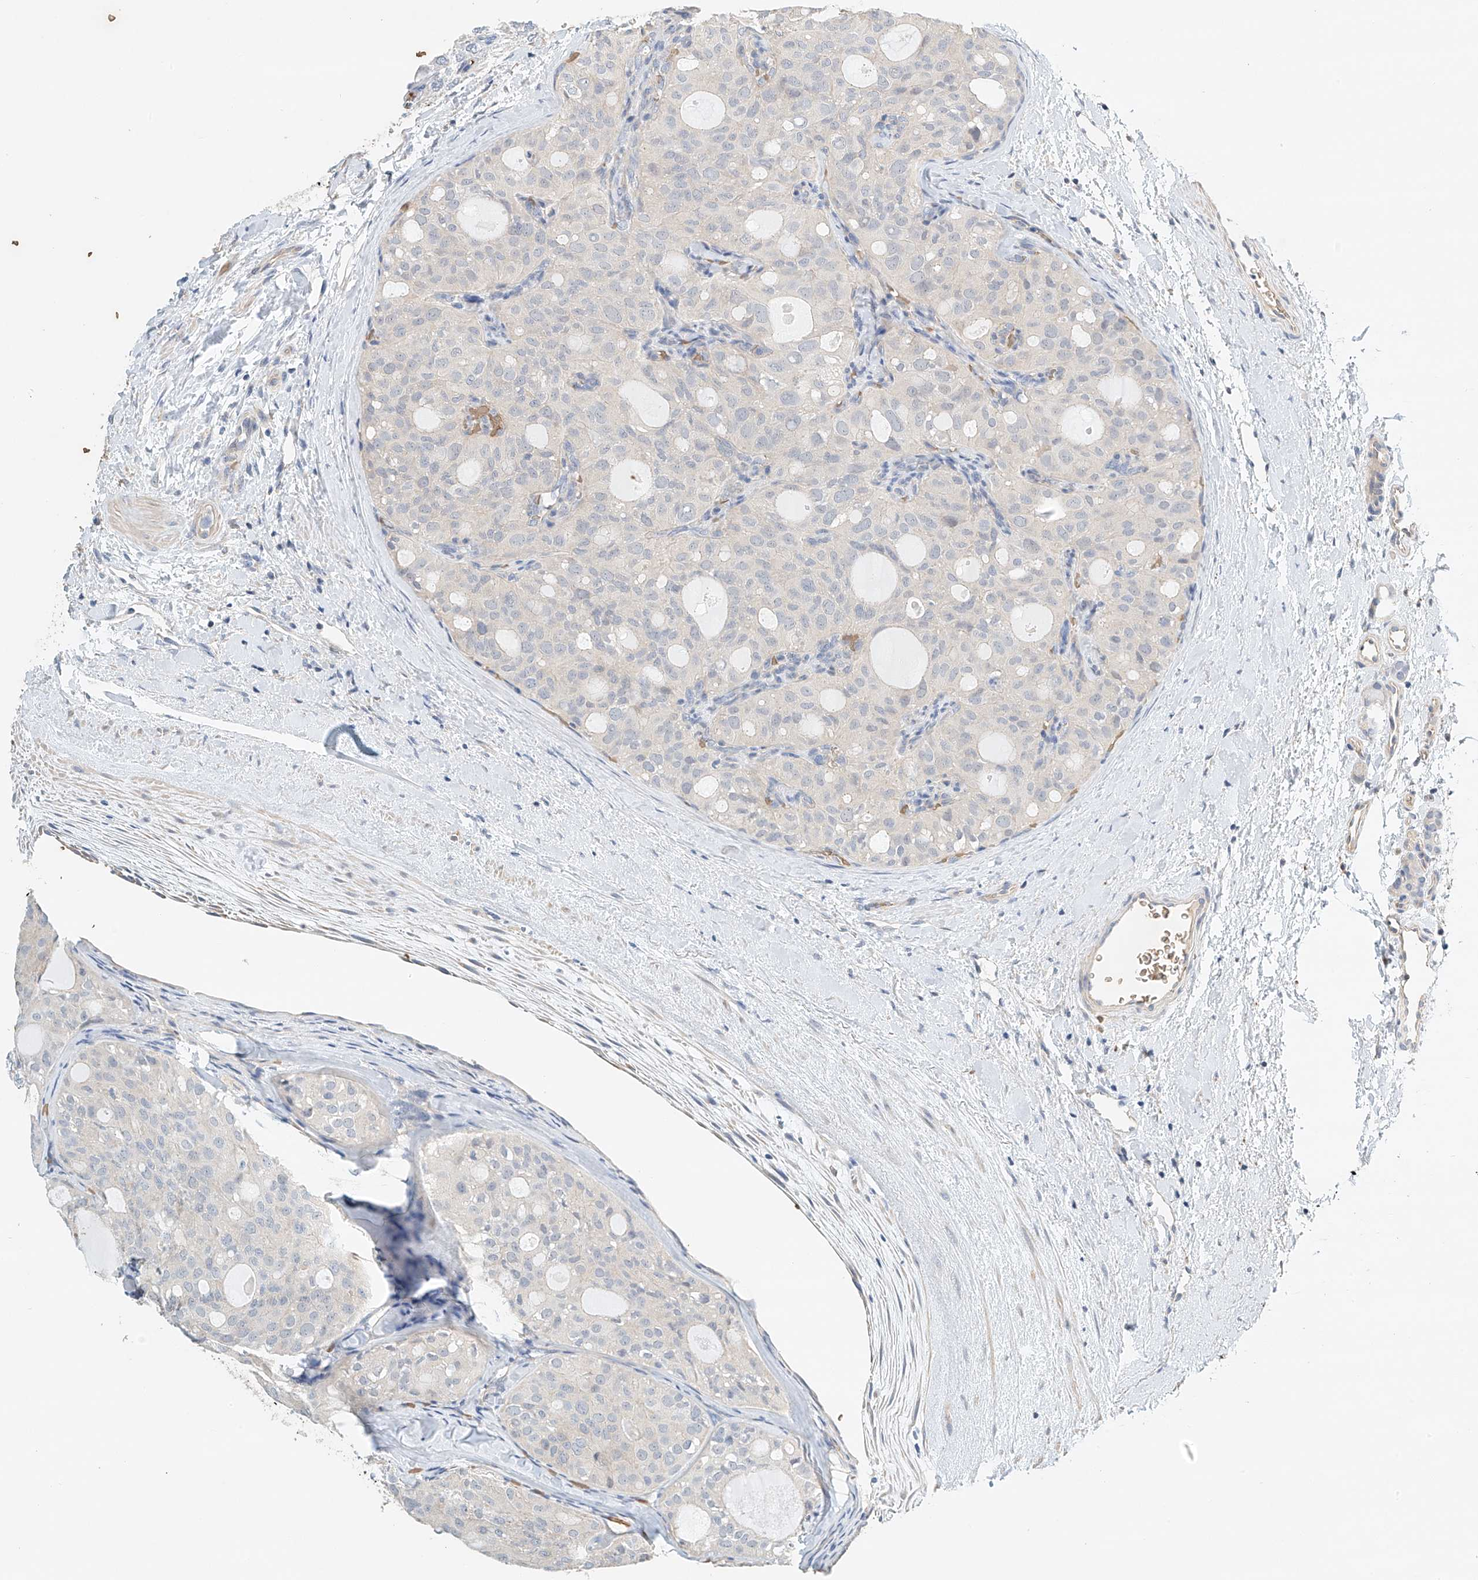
{"staining": {"intensity": "negative", "quantity": "none", "location": "none"}, "tissue": "thyroid cancer", "cell_type": "Tumor cells", "image_type": "cancer", "snomed": [{"axis": "morphology", "description": "Follicular adenoma carcinoma, NOS"}, {"axis": "topography", "description": "Thyroid gland"}], "caption": "Tumor cells show no significant staining in follicular adenoma carcinoma (thyroid).", "gene": "RCAN3", "patient": {"sex": "male", "age": 75}}